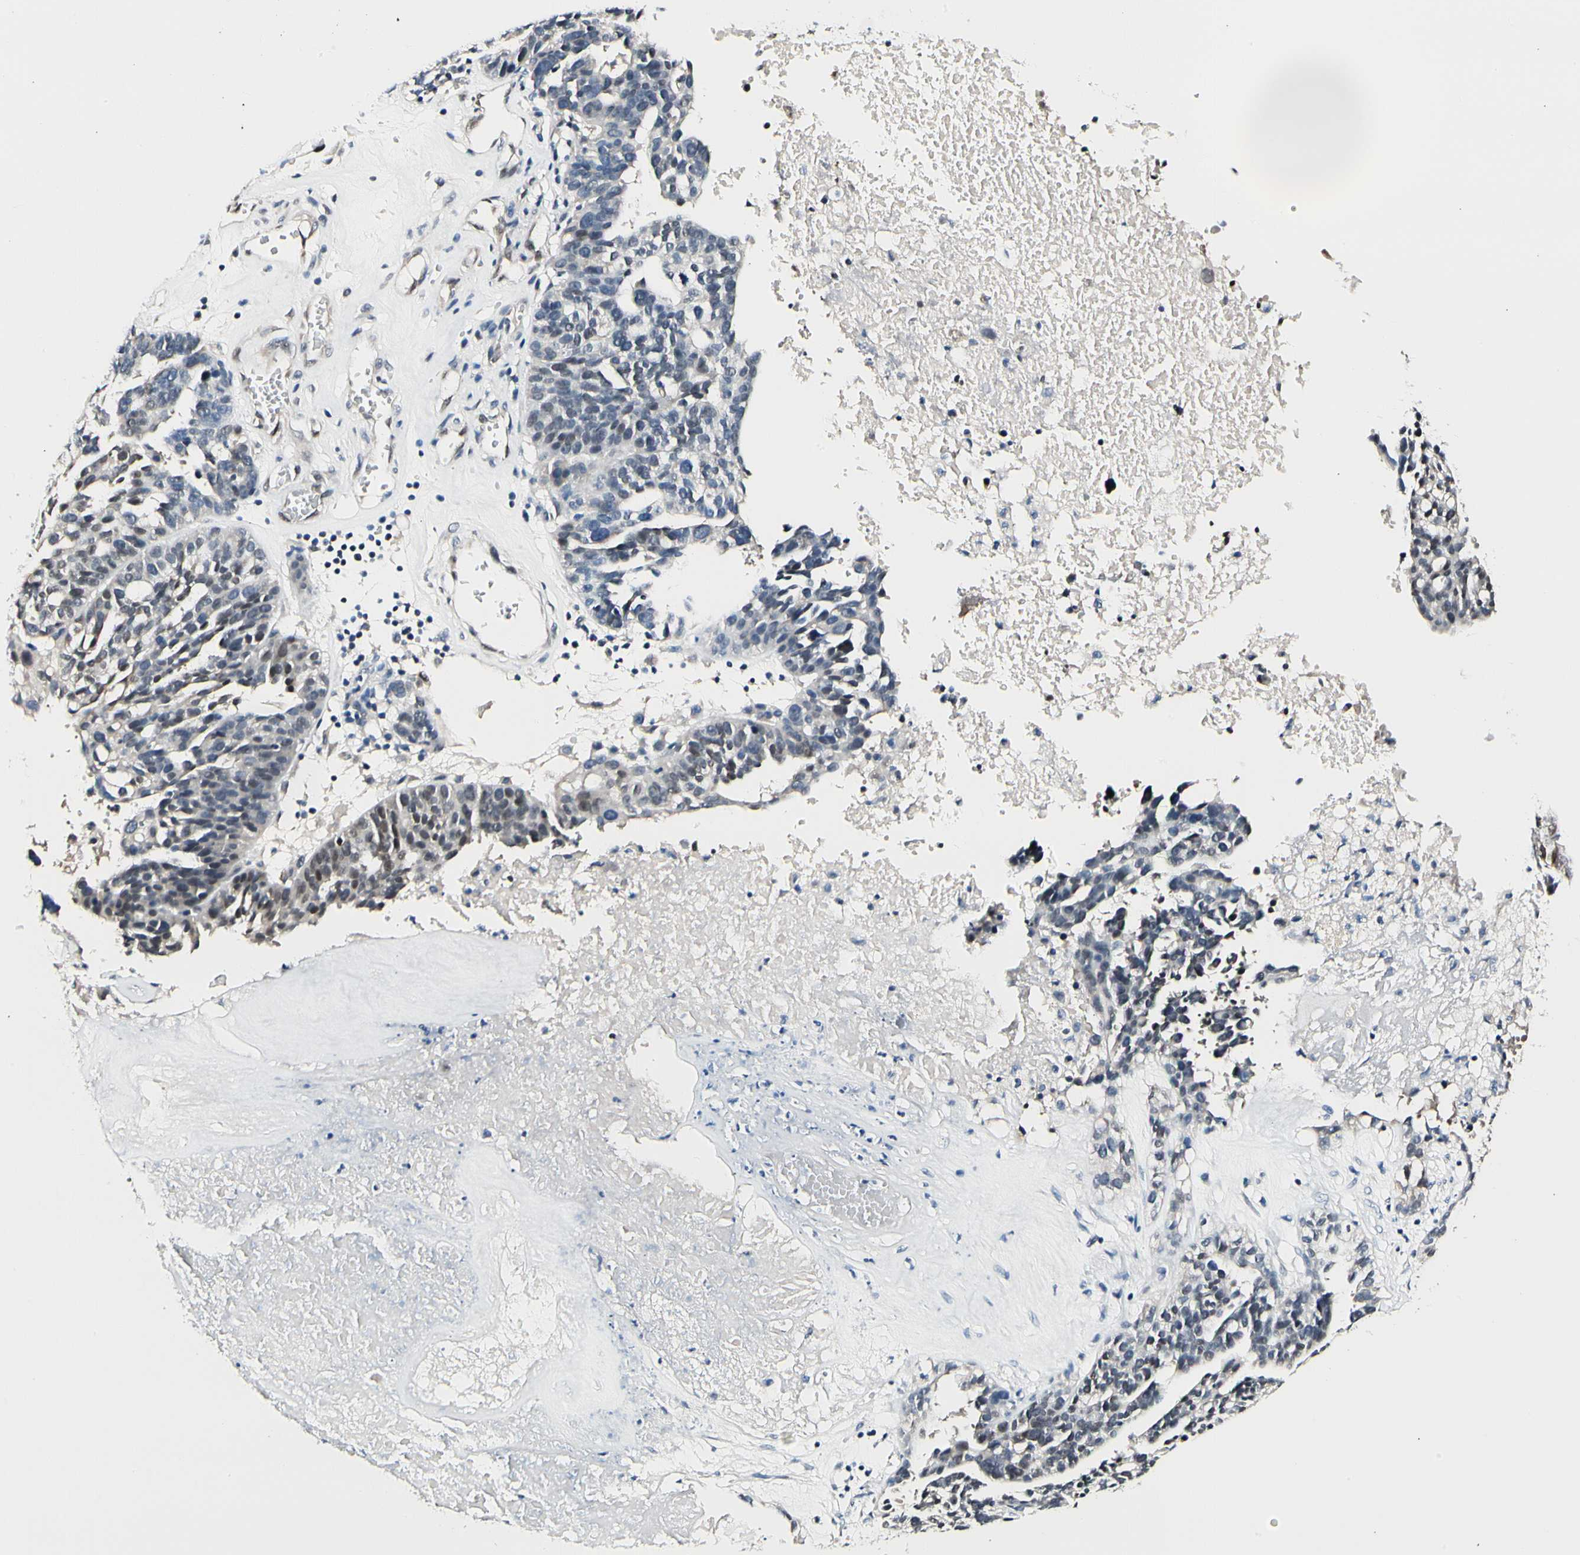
{"staining": {"intensity": "weak", "quantity": "<25%", "location": "cytoplasmic/membranous,nuclear"}, "tissue": "ovarian cancer", "cell_type": "Tumor cells", "image_type": "cancer", "snomed": [{"axis": "morphology", "description": "Cystadenocarcinoma, serous, NOS"}, {"axis": "topography", "description": "Ovary"}], "caption": "This is an immunohistochemistry (IHC) histopathology image of human ovarian serous cystadenocarcinoma. There is no positivity in tumor cells.", "gene": "NFIA", "patient": {"sex": "female", "age": 59}}